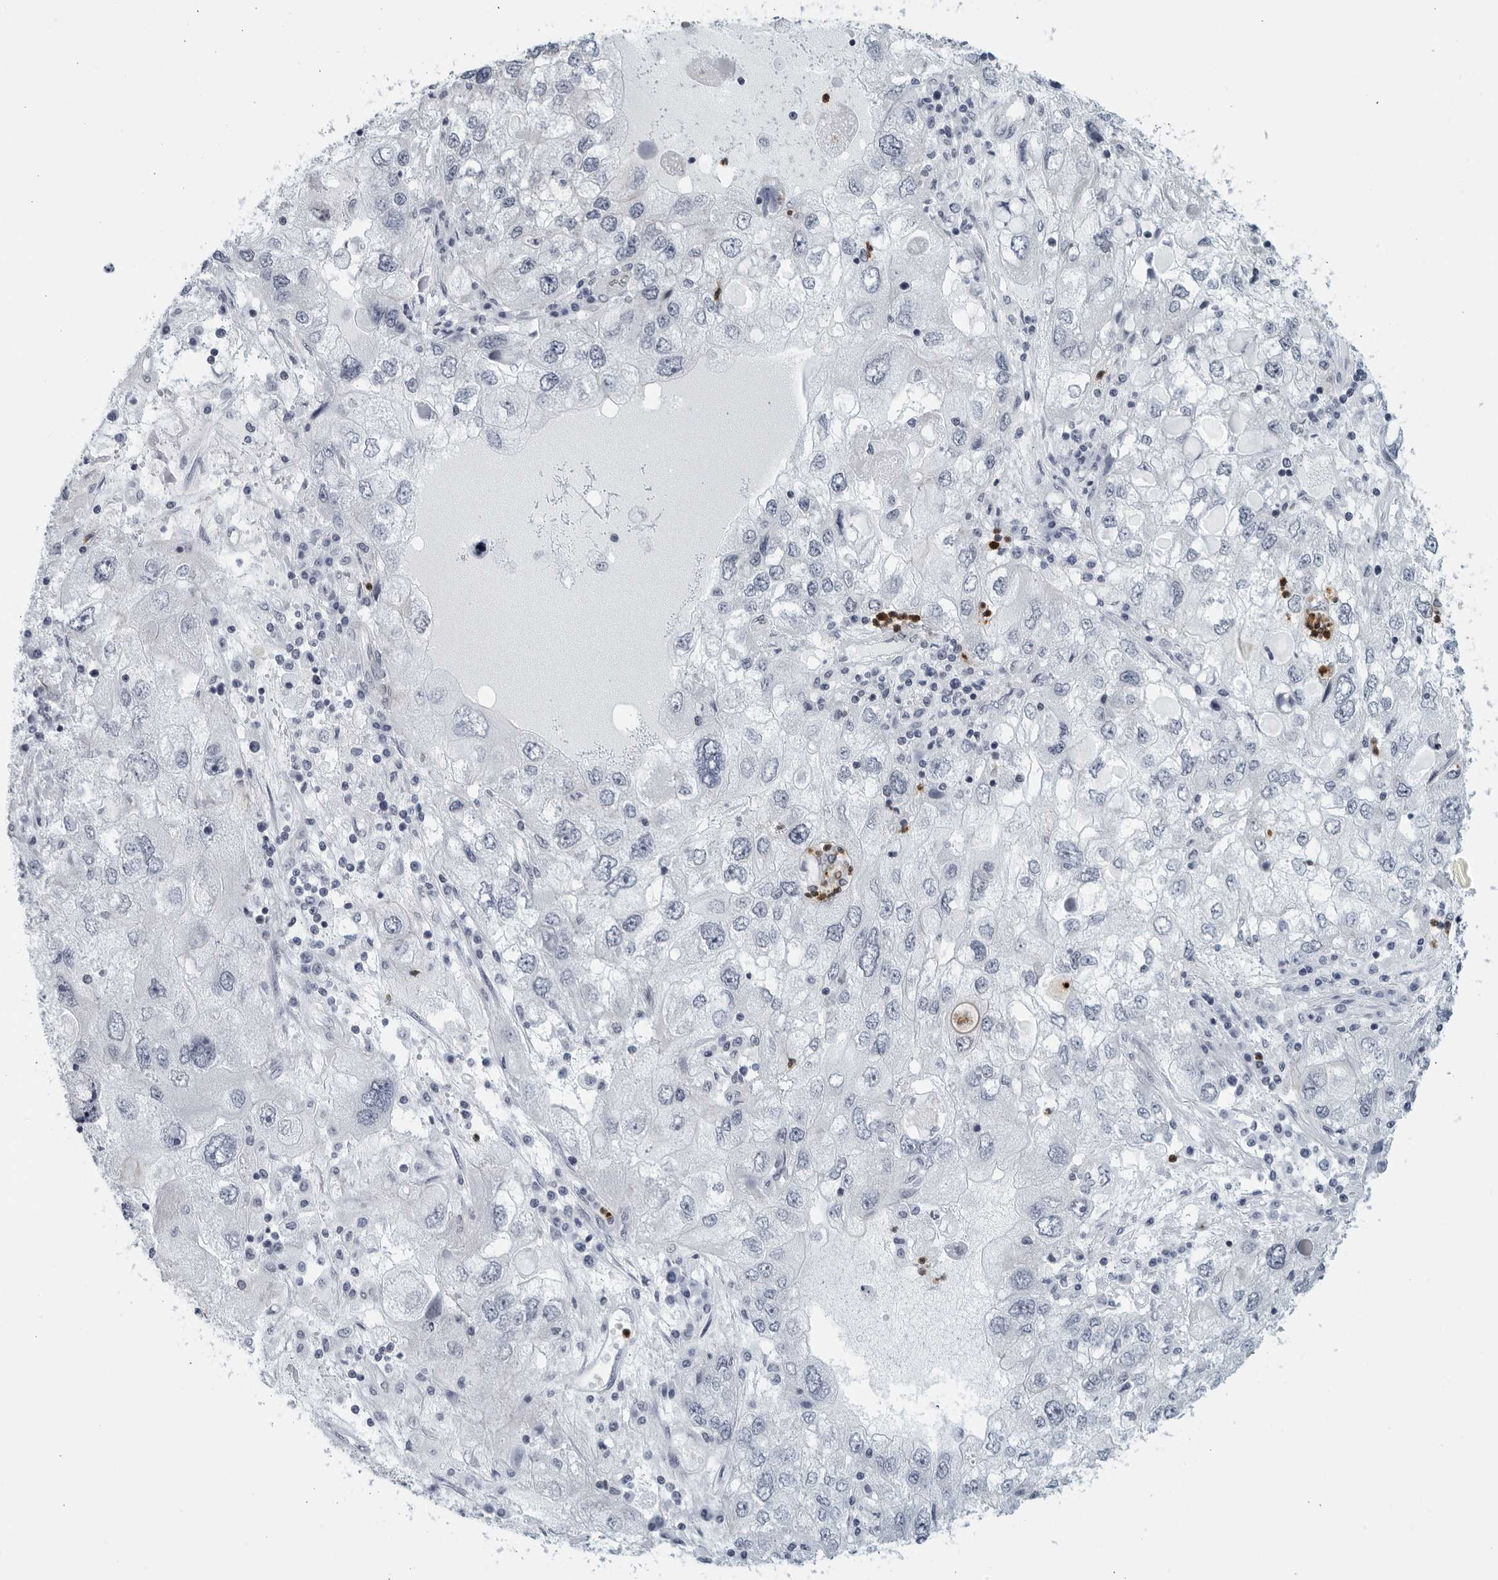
{"staining": {"intensity": "negative", "quantity": "none", "location": "none"}, "tissue": "endometrial cancer", "cell_type": "Tumor cells", "image_type": "cancer", "snomed": [{"axis": "morphology", "description": "Adenocarcinoma, NOS"}, {"axis": "topography", "description": "Endometrium"}], "caption": "Tumor cells show no significant protein expression in endometrial cancer.", "gene": "KLK7", "patient": {"sex": "female", "age": 49}}